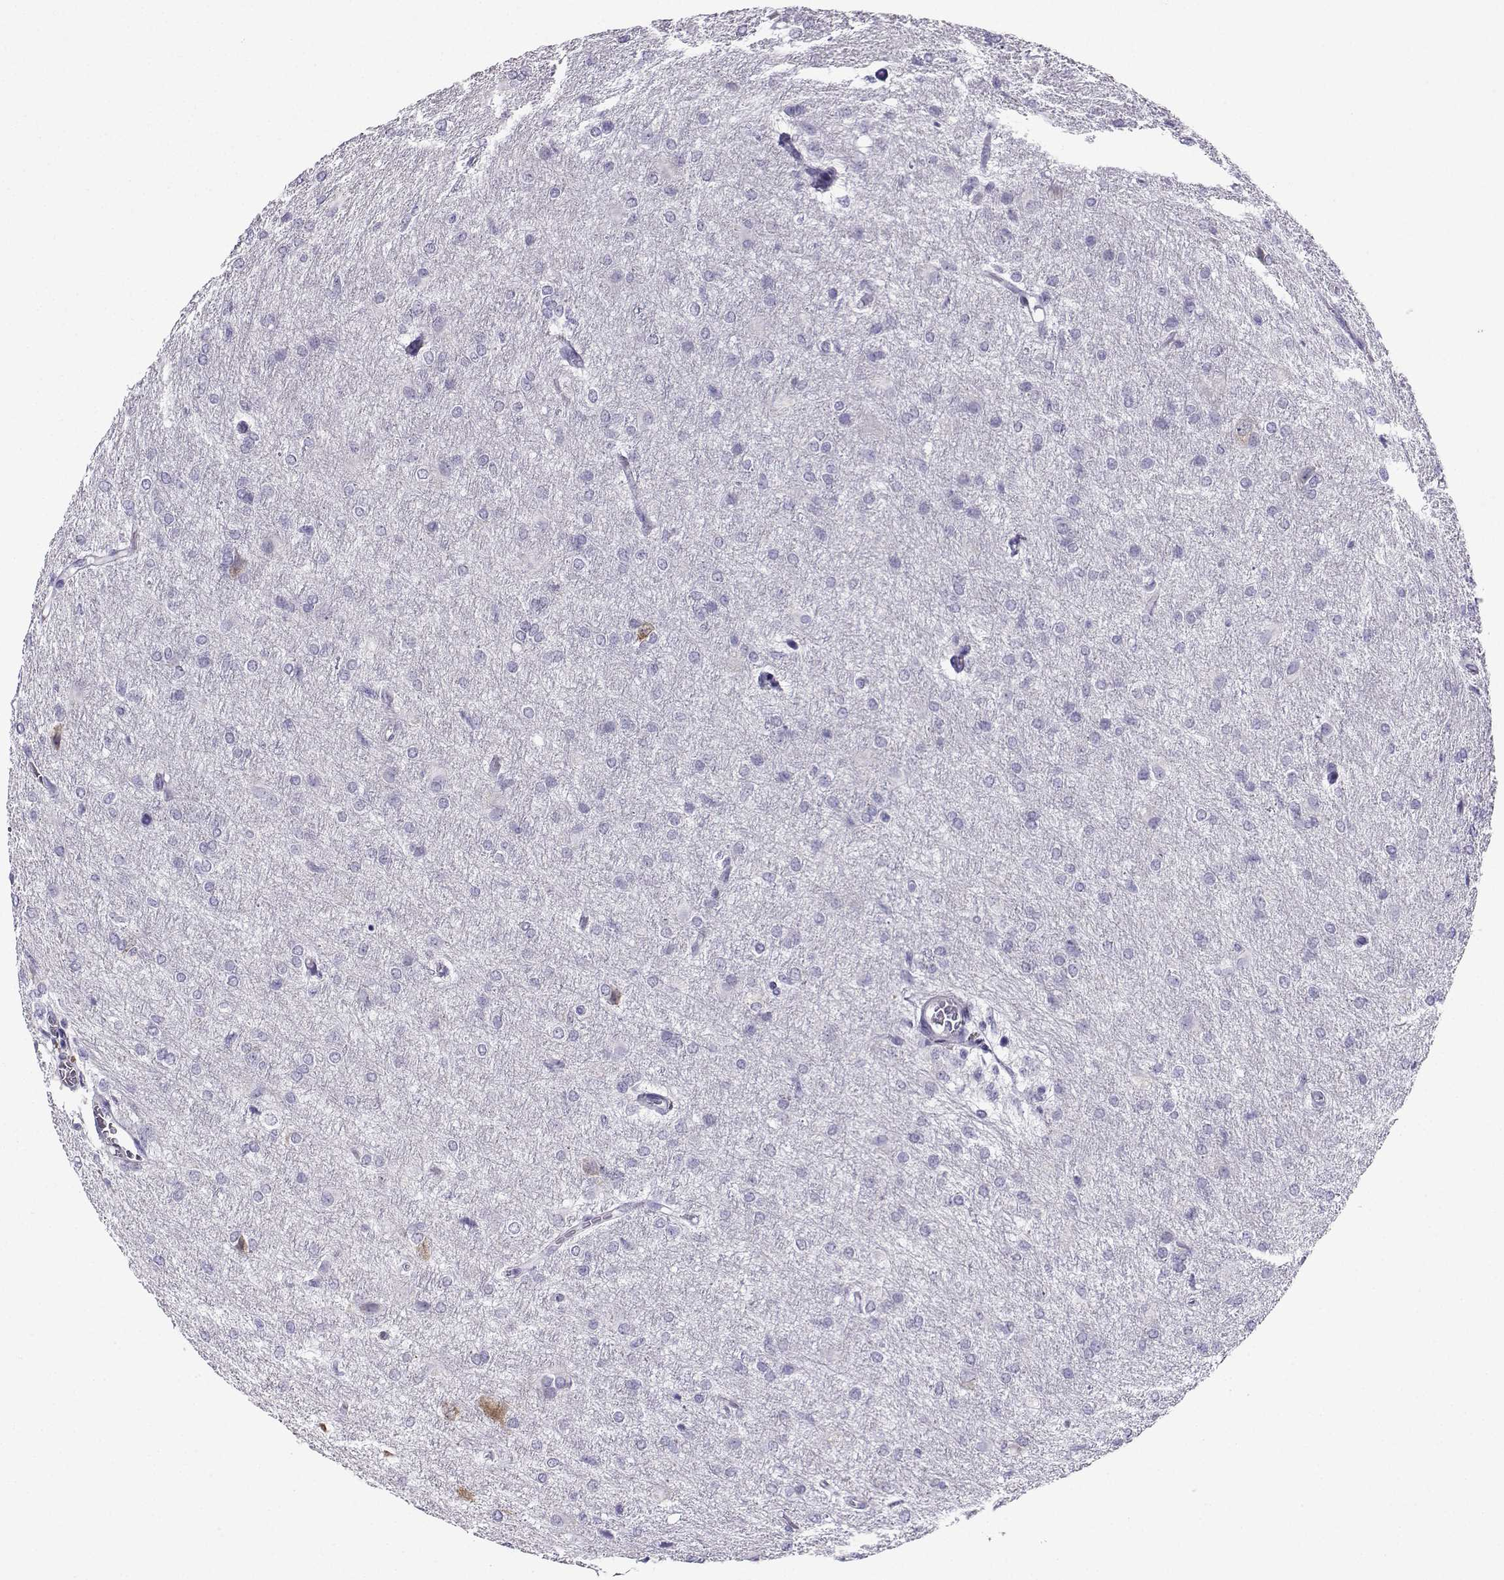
{"staining": {"intensity": "negative", "quantity": "none", "location": "none"}, "tissue": "glioma", "cell_type": "Tumor cells", "image_type": "cancer", "snomed": [{"axis": "morphology", "description": "Glioma, malignant, High grade"}, {"axis": "topography", "description": "Brain"}], "caption": "Tumor cells are negative for protein expression in human high-grade glioma (malignant). The staining is performed using DAB (3,3'-diaminobenzidine) brown chromogen with nuclei counter-stained in using hematoxylin.", "gene": "FBXO24", "patient": {"sex": "male", "age": 68}}